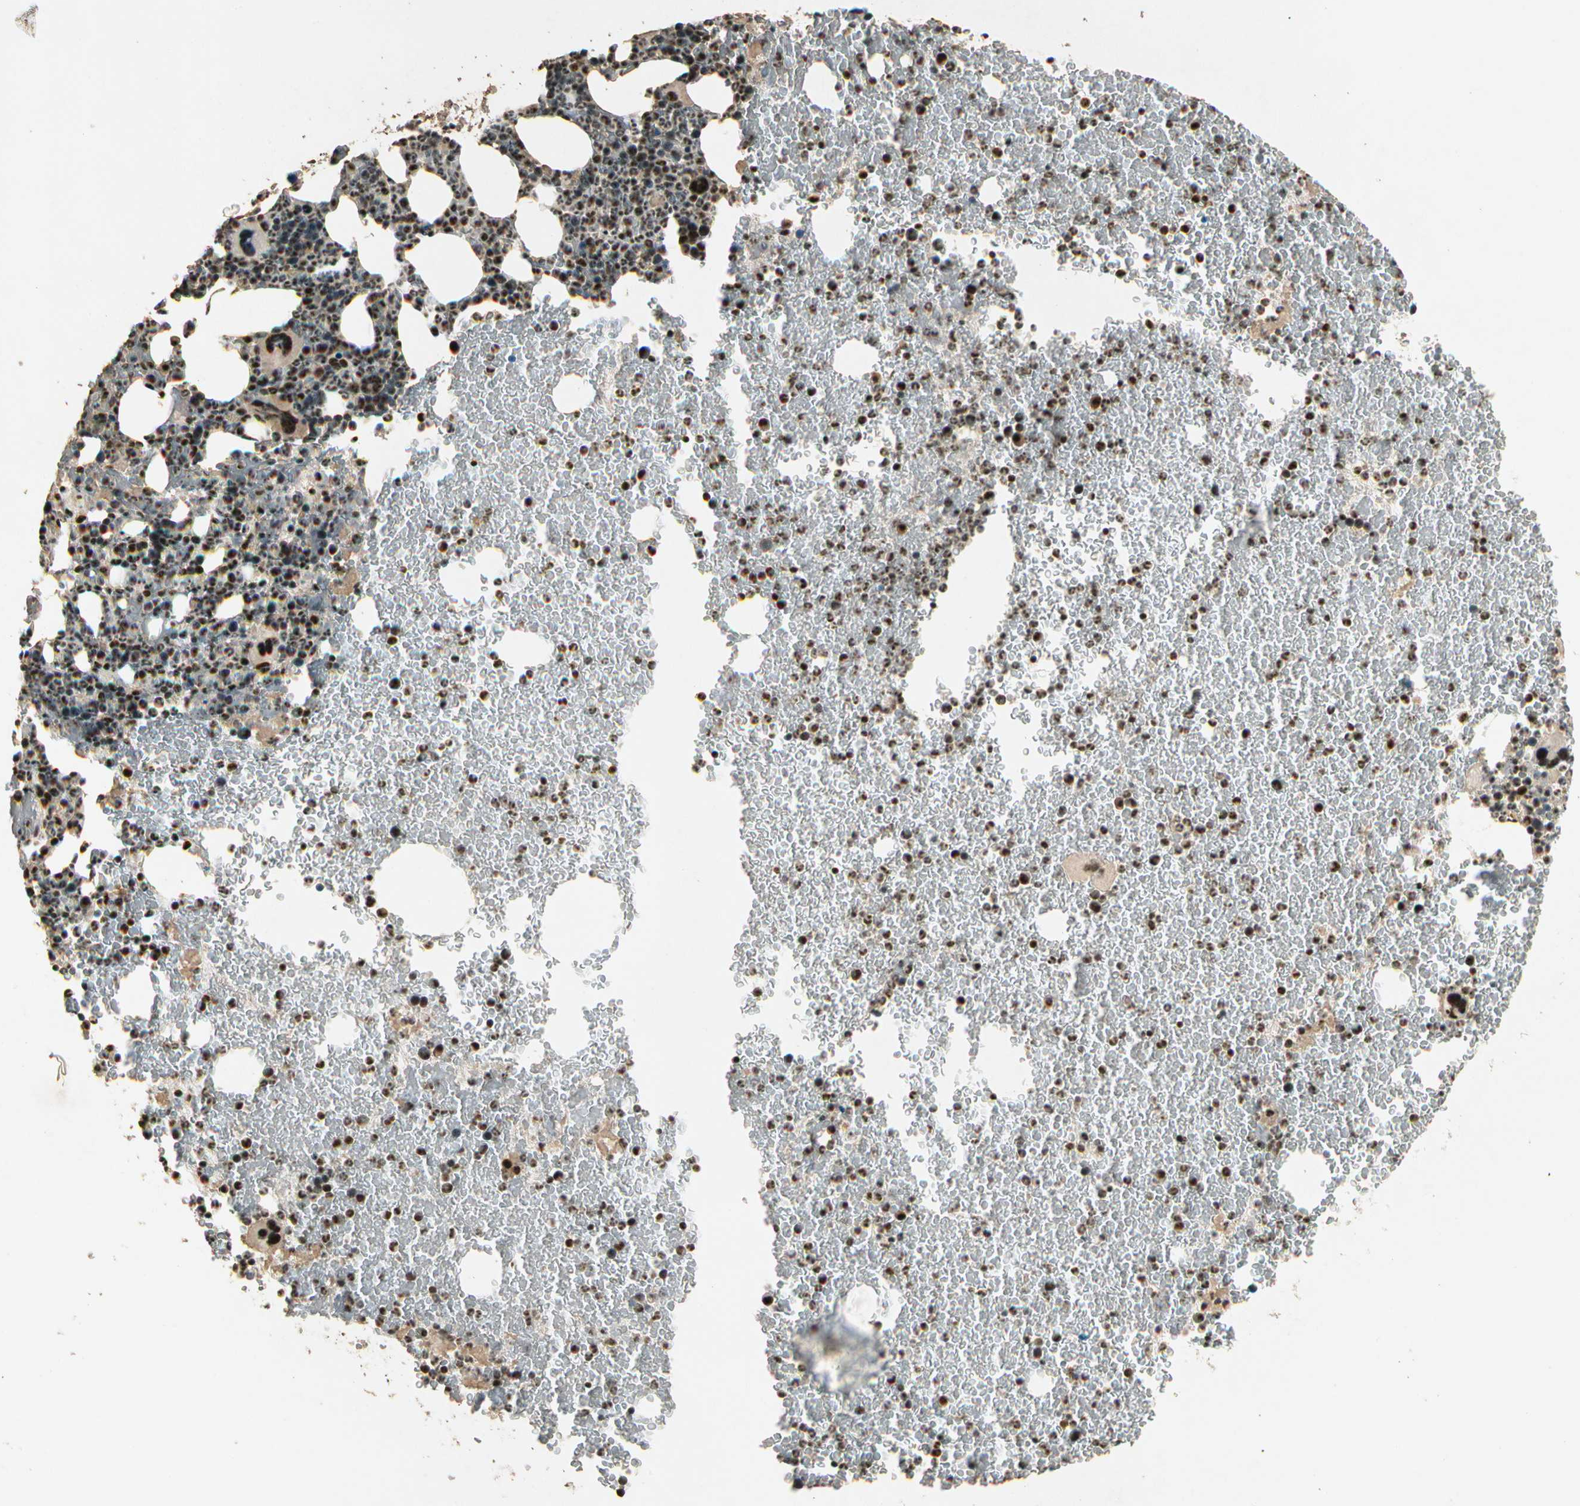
{"staining": {"intensity": "strong", "quantity": ">75%", "location": "nuclear"}, "tissue": "bone marrow", "cell_type": "Hematopoietic cells", "image_type": "normal", "snomed": [{"axis": "morphology", "description": "Normal tissue, NOS"}, {"axis": "topography", "description": "Bone marrow"}], "caption": "DAB (3,3'-diaminobenzidine) immunohistochemical staining of normal bone marrow shows strong nuclear protein positivity in about >75% of hematopoietic cells.", "gene": "RBM25", "patient": {"sex": "female", "age": 52}}